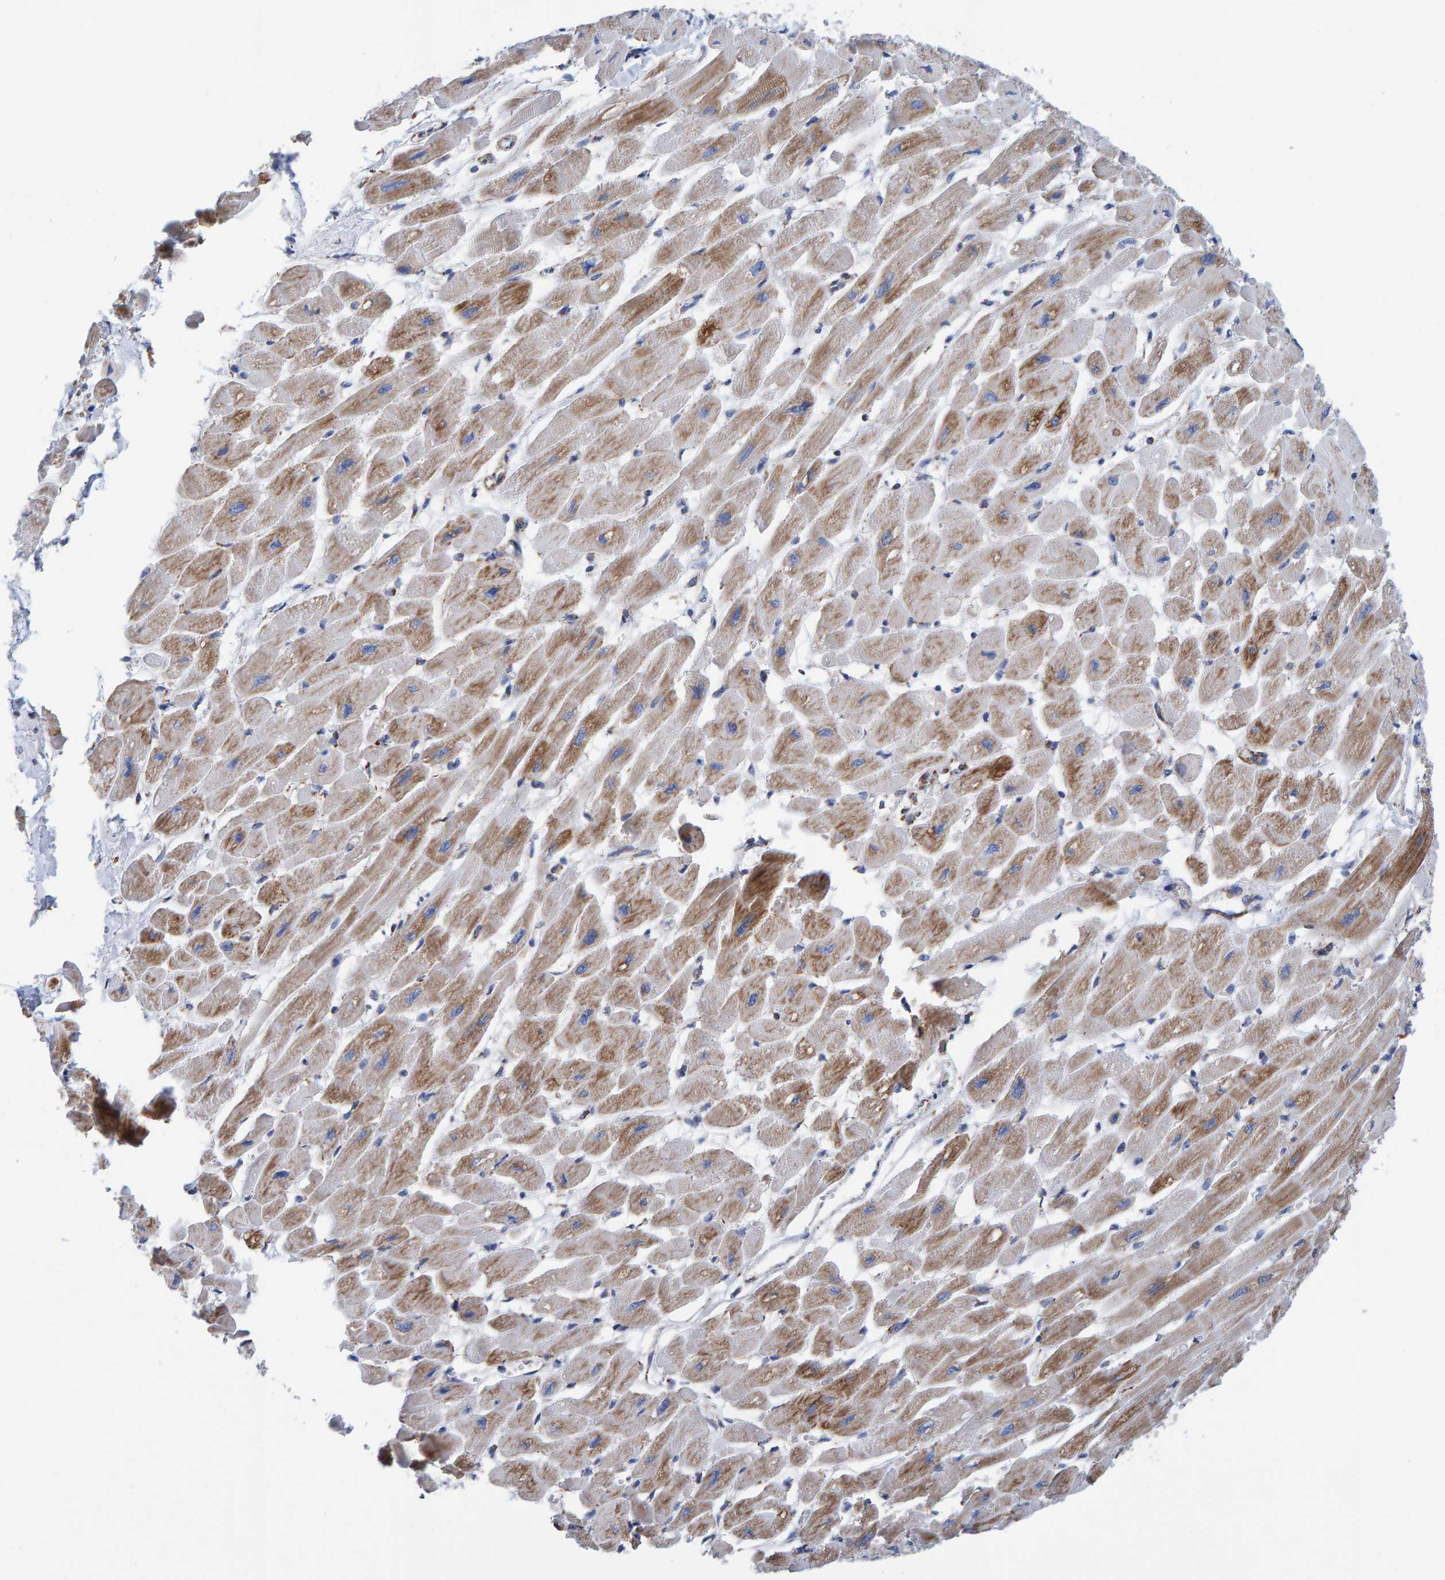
{"staining": {"intensity": "strong", "quantity": "25%-75%", "location": "cytoplasmic/membranous"}, "tissue": "heart muscle", "cell_type": "Cardiomyocytes", "image_type": "normal", "snomed": [{"axis": "morphology", "description": "Normal tissue, NOS"}, {"axis": "topography", "description": "Heart"}], "caption": "A histopathology image showing strong cytoplasmic/membranous expression in approximately 25%-75% of cardiomyocytes in normal heart muscle, as visualized by brown immunohistochemical staining.", "gene": "ENSG00000262660", "patient": {"sex": "female", "age": 54}}